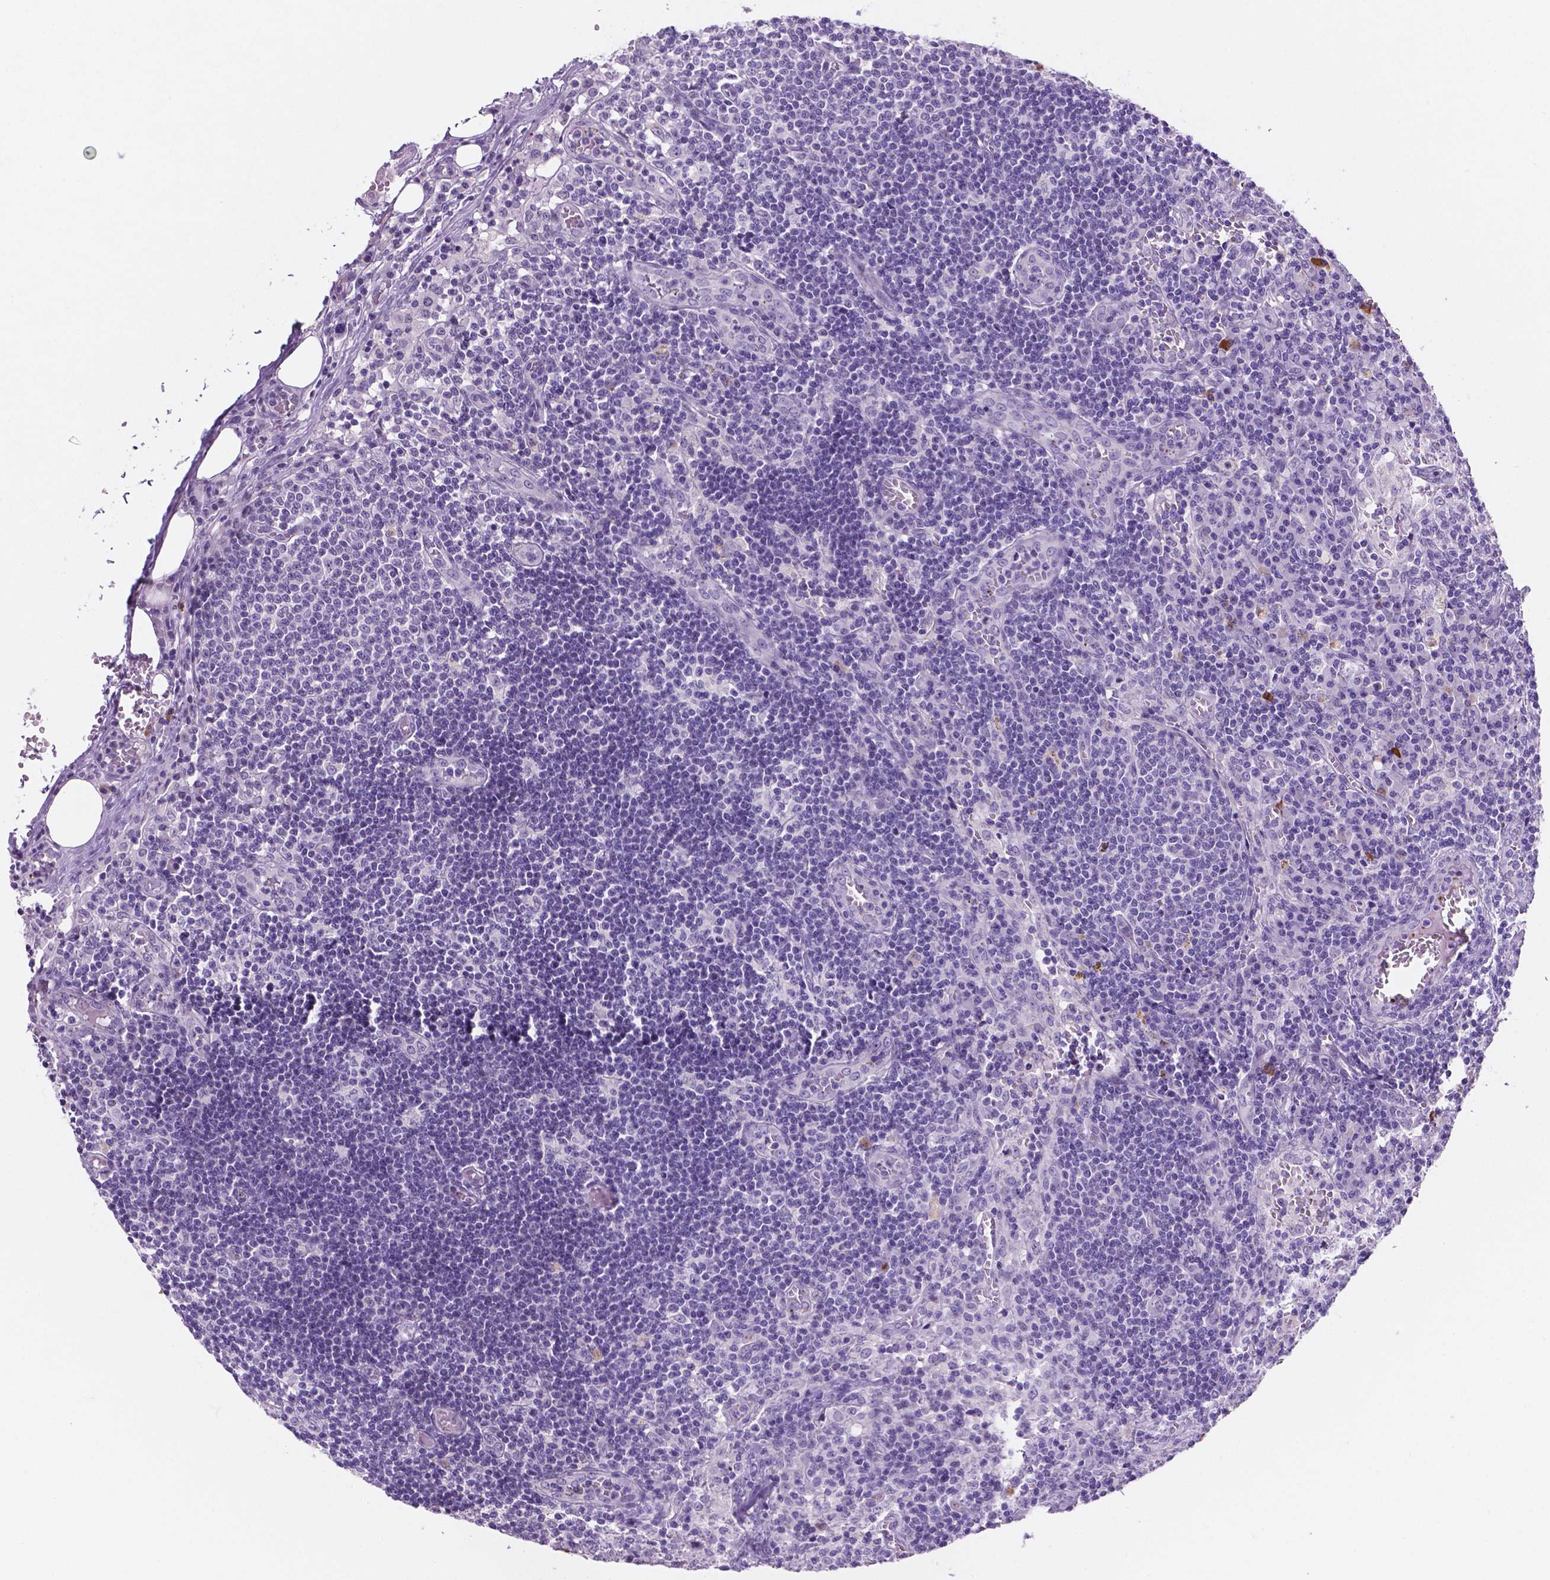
{"staining": {"intensity": "negative", "quantity": "none", "location": "none"}, "tissue": "lymph node", "cell_type": "Germinal center cells", "image_type": "normal", "snomed": [{"axis": "morphology", "description": "Normal tissue, NOS"}, {"axis": "topography", "description": "Lymph node"}], "caption": "This is a image of IHC staining of unremarkable lymph node, which shows no staining in germinal center cells. (IHC, brightfield microscopy, high magnification).", "gene": "EBLN2", "patient": {"sex": "male", "age": 62}}